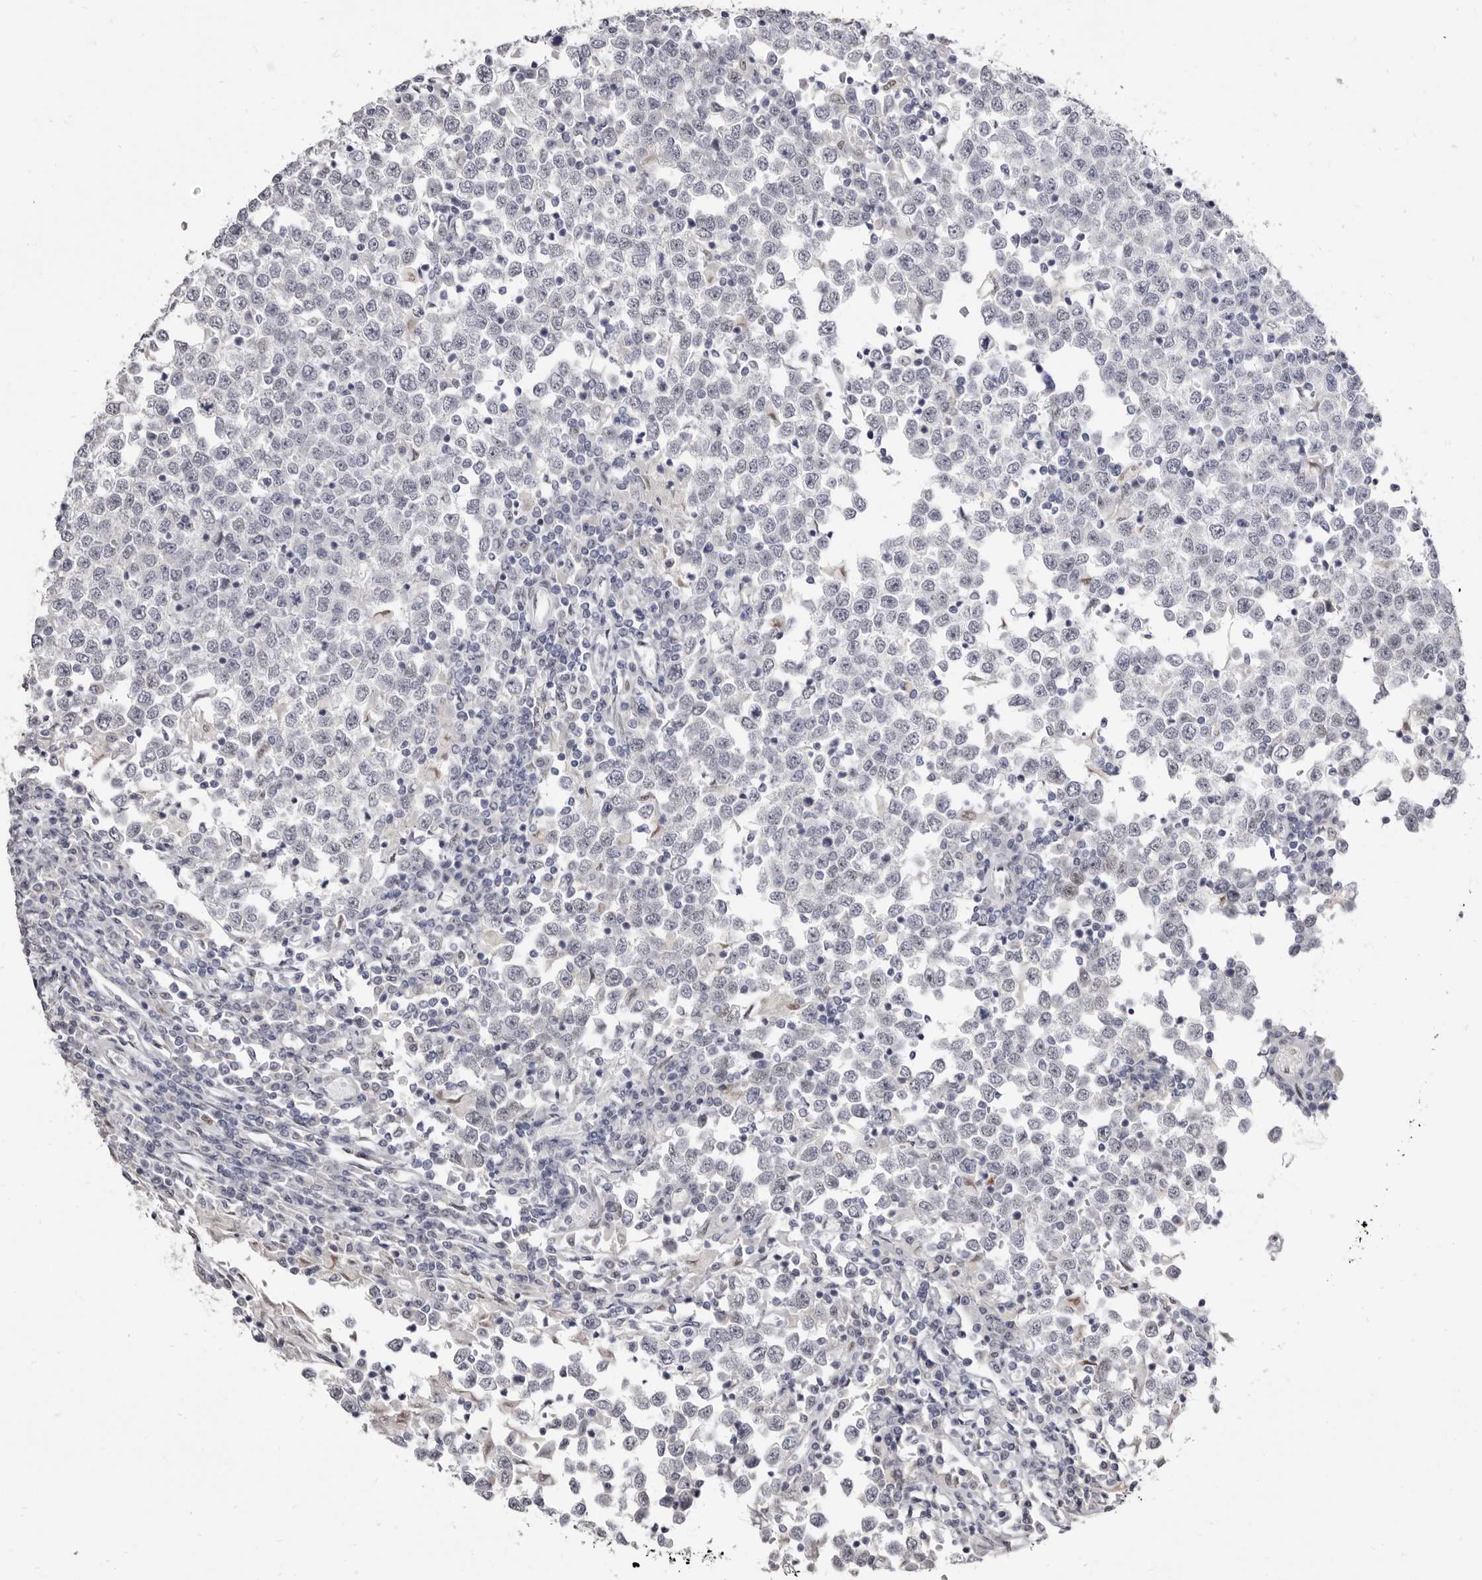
{"staining": {"intensity": "negative", "quantity": "none", "location": "none"}, "tissue": "testis cancer", "cell_type": "Tumor cells", "image_type": "cancer", "snomed": [{"axis": "morphology", "description": "Seminoma, NOS"}, {"axis": "topography", "description": "Testis"}], "caption": "This micrograph is of testis cancer (seminoma) stained with IHC to label a protein in brown with the nuclei are counter-stained blue. There is no positivity in tumor cells. (DAB (3,3'-diaminobenzidine) immunohistochemistry (IHC), high magnification).", "gene": "ZNF326", "patient": {"sex": "male", "age": 65}}